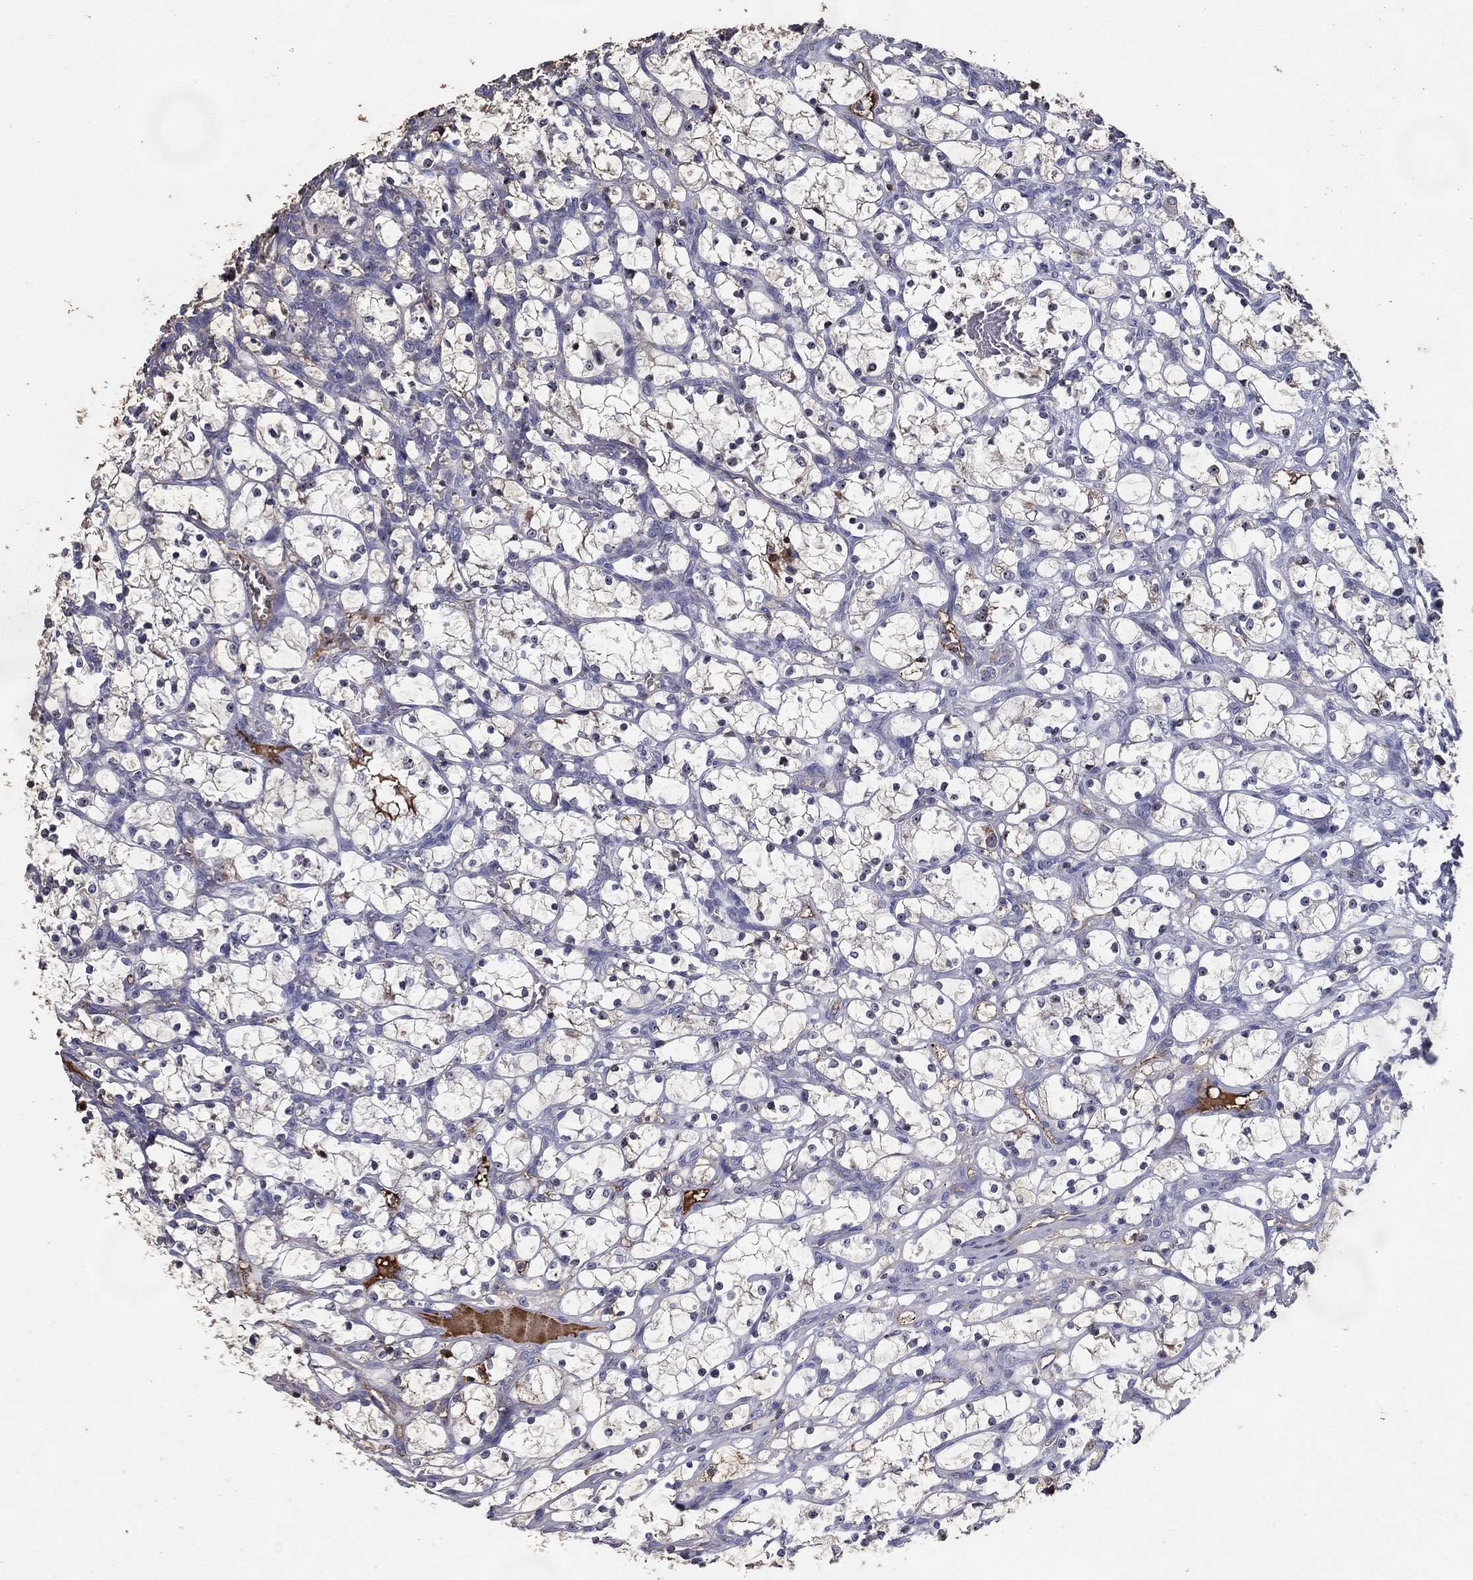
{"staining": {"intensity": "negative", "quantity": "none", "location": "none"}, "tissue": "renal cancer", "cell_type": "Tumor cells", "image_type": "cancer", "snomed": [{"axis": "morphology", "description": "Adenocarcinoma, NOS"}, {"axis": "topography", "description": "Kidney"}], "caption": "The photomicrograph demonstrates no significant positivity in tumor cells of adenocarcinoma (renal). (DAB (3,3'-diaminobenzidine) immunohistochemistry visualized using brightfield microscopy, high magnification).", "gene": "EFNA1", "patient": {"sex": "female", "age": 69}}